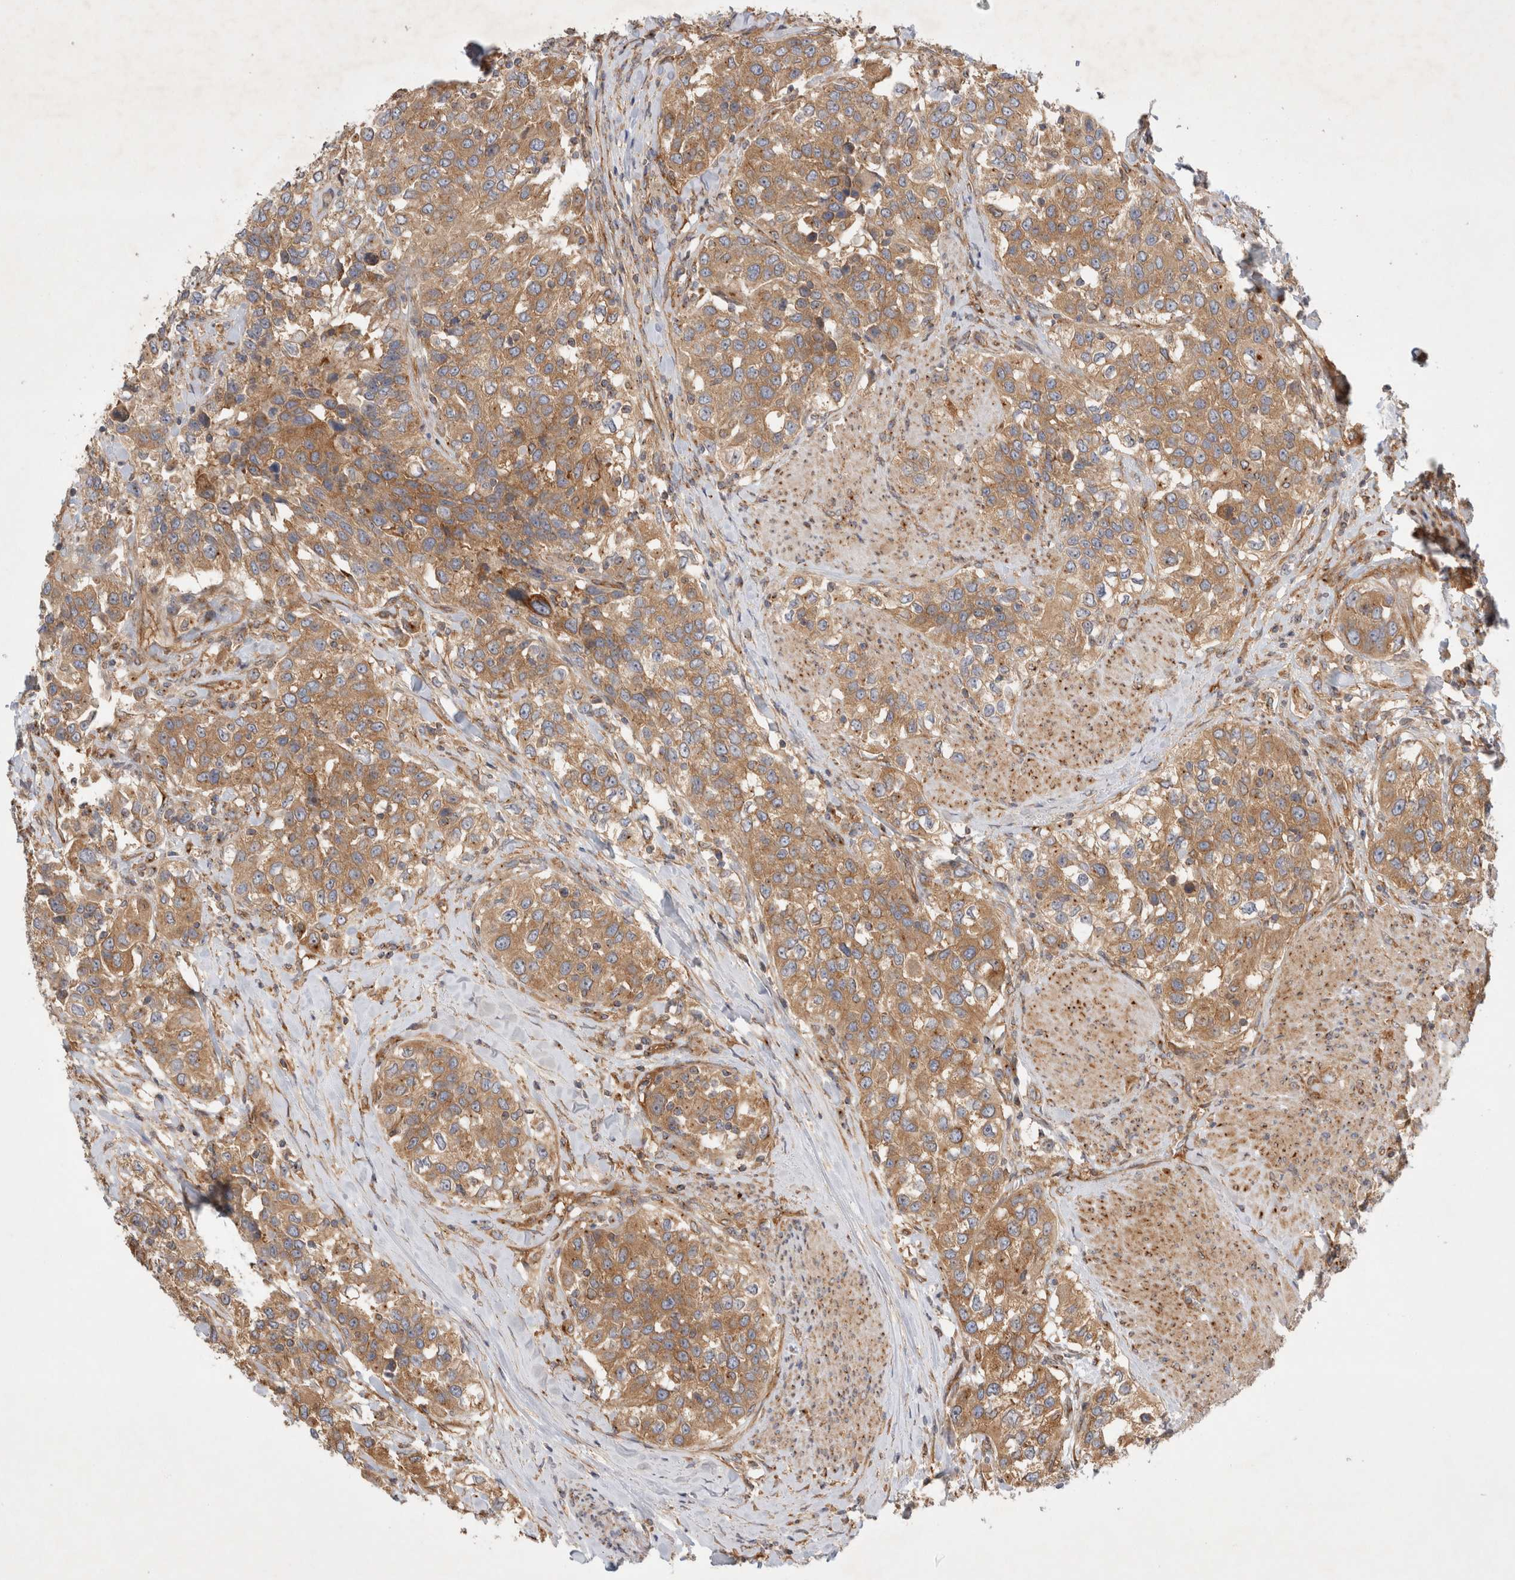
{"staining": {"intensity": "moderate", "quantity": ">75%", "location": "cytoplasmic/membranous"}, "tissue": "urothelial cancer", "cell_type": "Tumor cells", "image_type": "cancer", "snomed": [{"axis": "morphology", "description": "Urothelial carcinoma, High grade"}, {"axis": "topography", "description": "Urinary bladder"}], "caption": "Immunohistochemical staining of high-grade urothelial carcinoma reveals medium levels of moderate cytoplasmic/membranous positivity in about >75% of tumor cells.", "gene": "GPR150", "patient": {"sex": "female", "age": 80}}